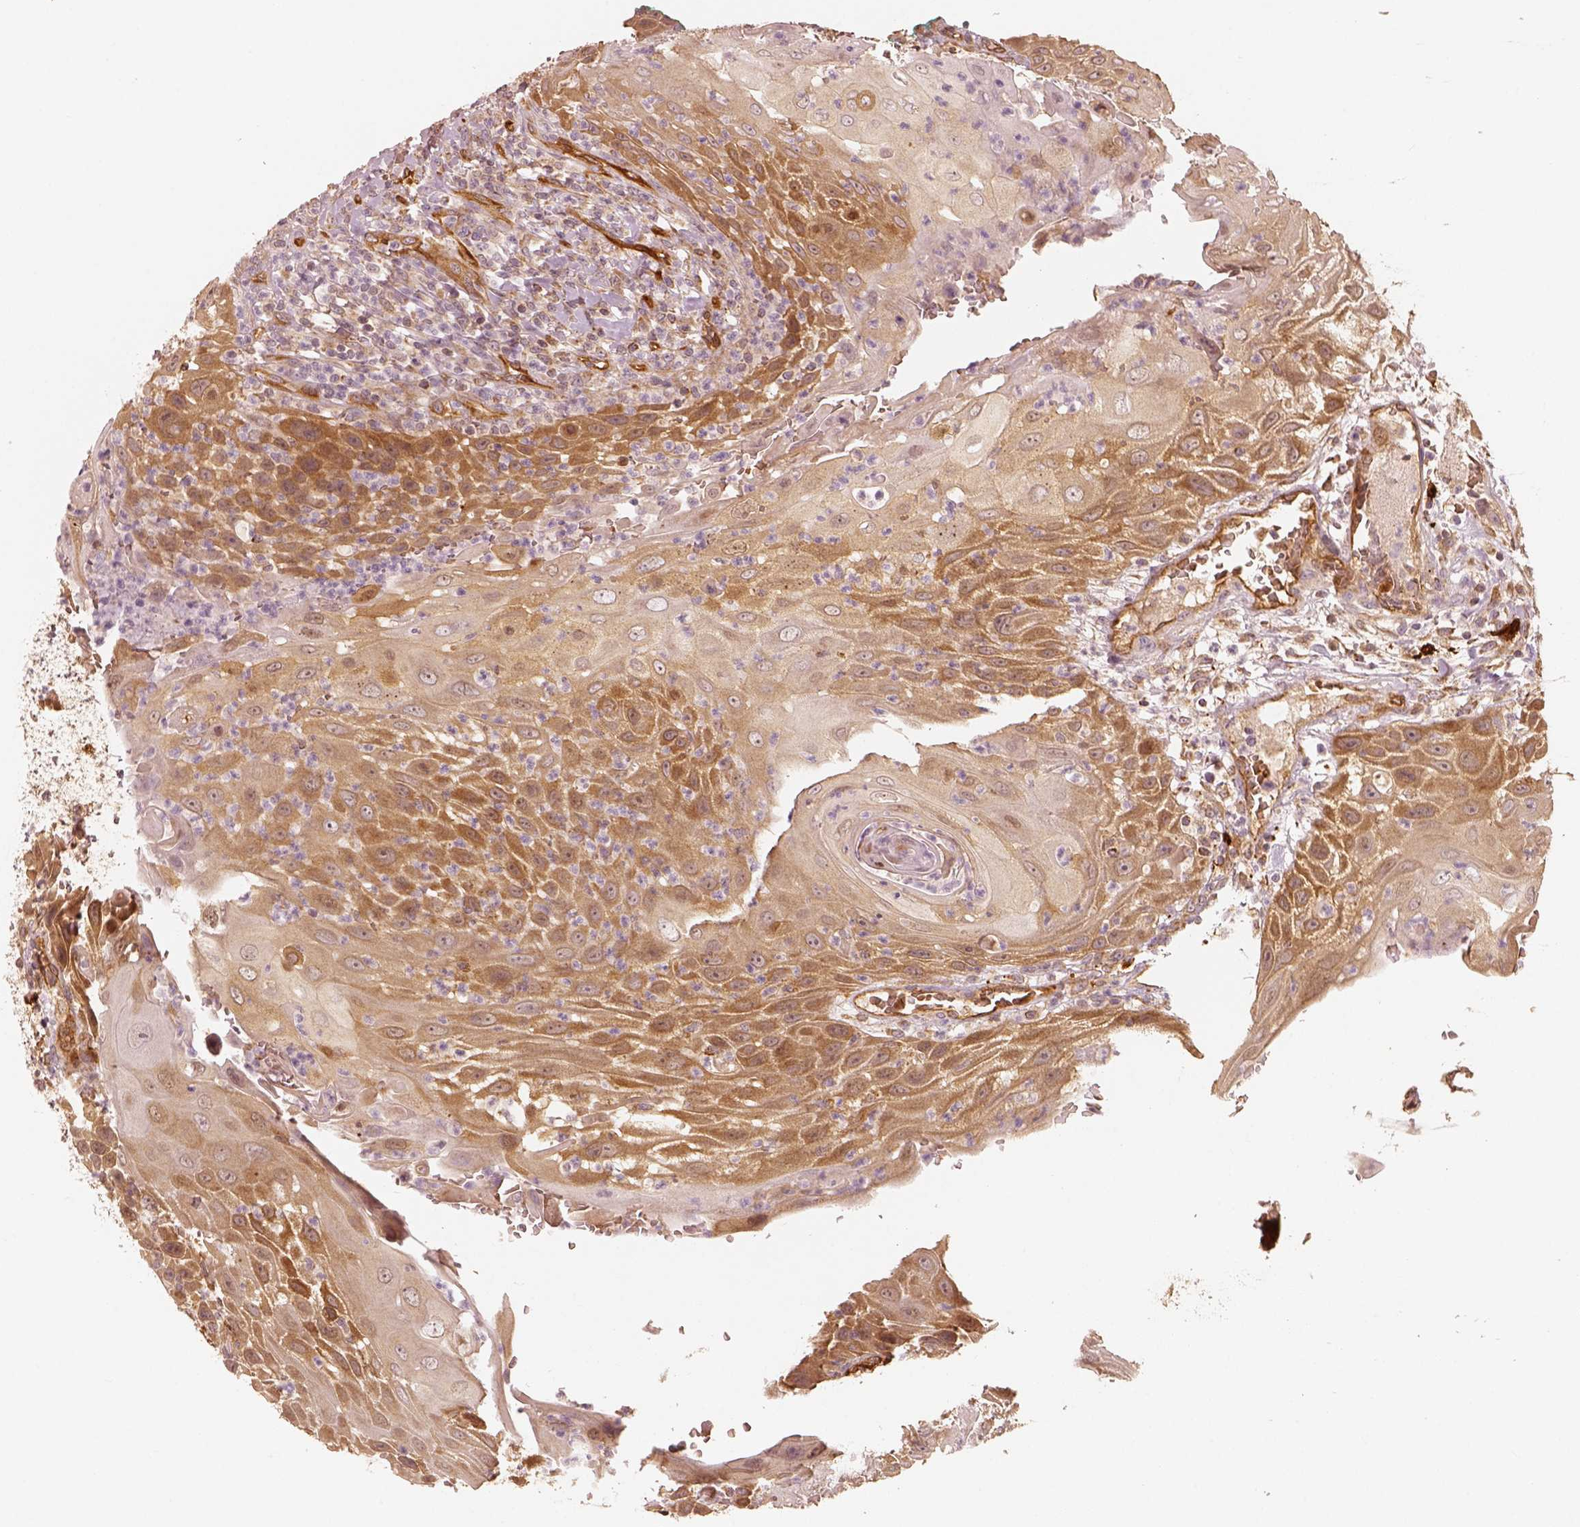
{"staining": {"intensity": "moderate", "quantity": ">75%", "location": "cytoplasmic/membranous"}, "tissue": "head and neck cancer", "cell_type": "Tumor cells", "image_type": "cancer", "snomed": [{"axis": "morphology", "description": "Squamous cell carcinoma, NOS"}, {"axis": "topography", "description": "Head-Neck"}], "caption": "This photomicrograph shows head and neck cancer (squamous cell carcinoma) stained with immunohistochemistry (IHC) to label a protein in brown. The cytoplasmic/membranous of tumor cells show moderate positivity for the protein. Nuclei are counter-stained blue.", "gene": "FSCN1", "patient": {"sex": "male", "age": 69}}